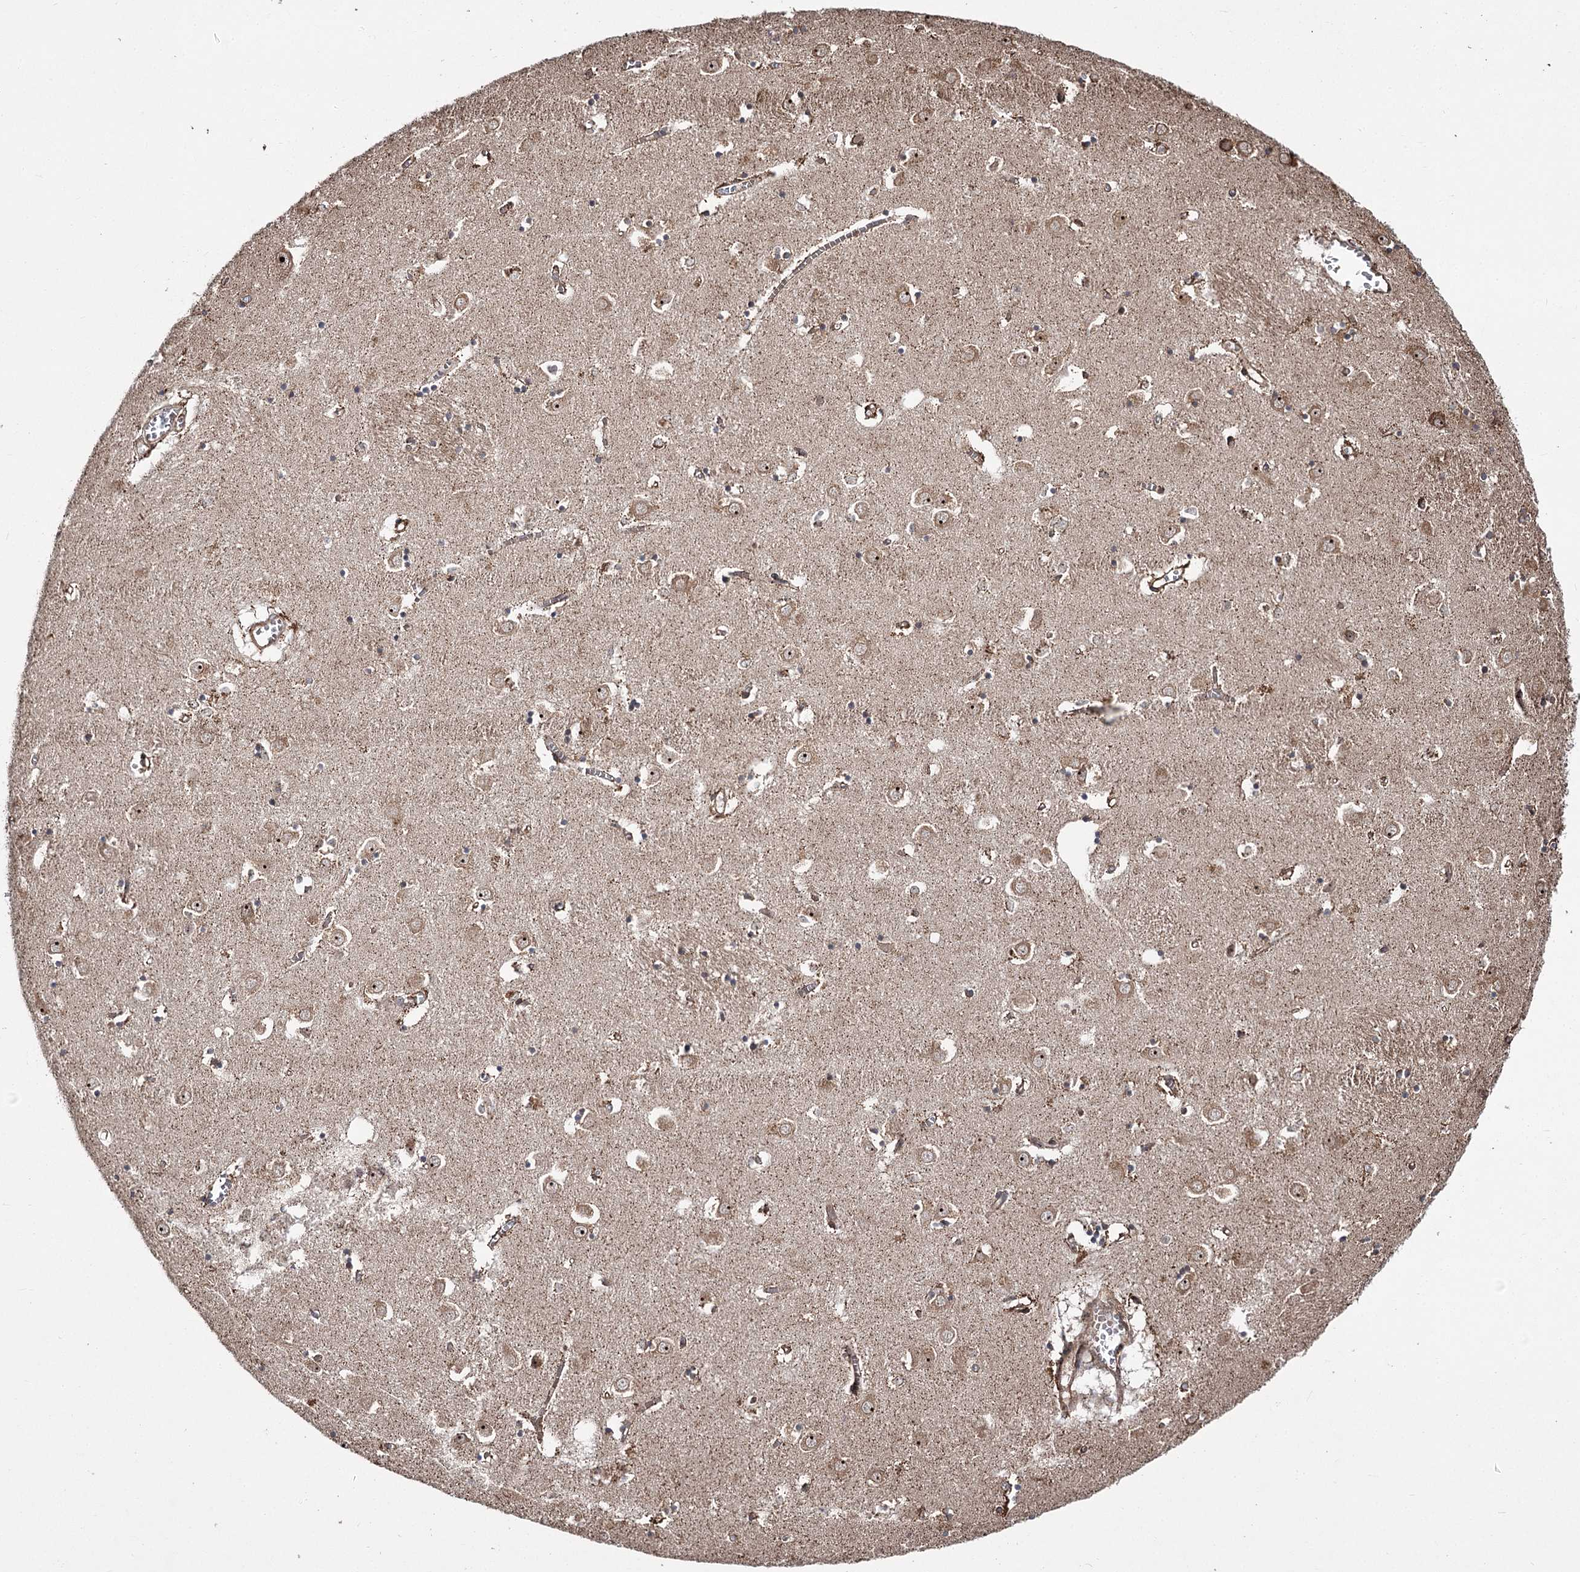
{"staining": {"intensity": "weak", "quantity": "25%-75%", "location": "cytoplasmic/membranous"}, "tissue": "caudate", "cell_type": "Glial cells", "image_type": "normal", "snomed": [{"axis": "morphology", "description": "Normal tissue, NOS"}, {"axis": "topography", "description": "Lateral ventricle wall"}], "caption": "Human caudate stained with a brown dye demonstrates weak cytoplasmic/membranous positive positivity in about 25%-75% of glial cells.", "gene": "FANCL", "patient": {"sex": "male", "age": 70}}